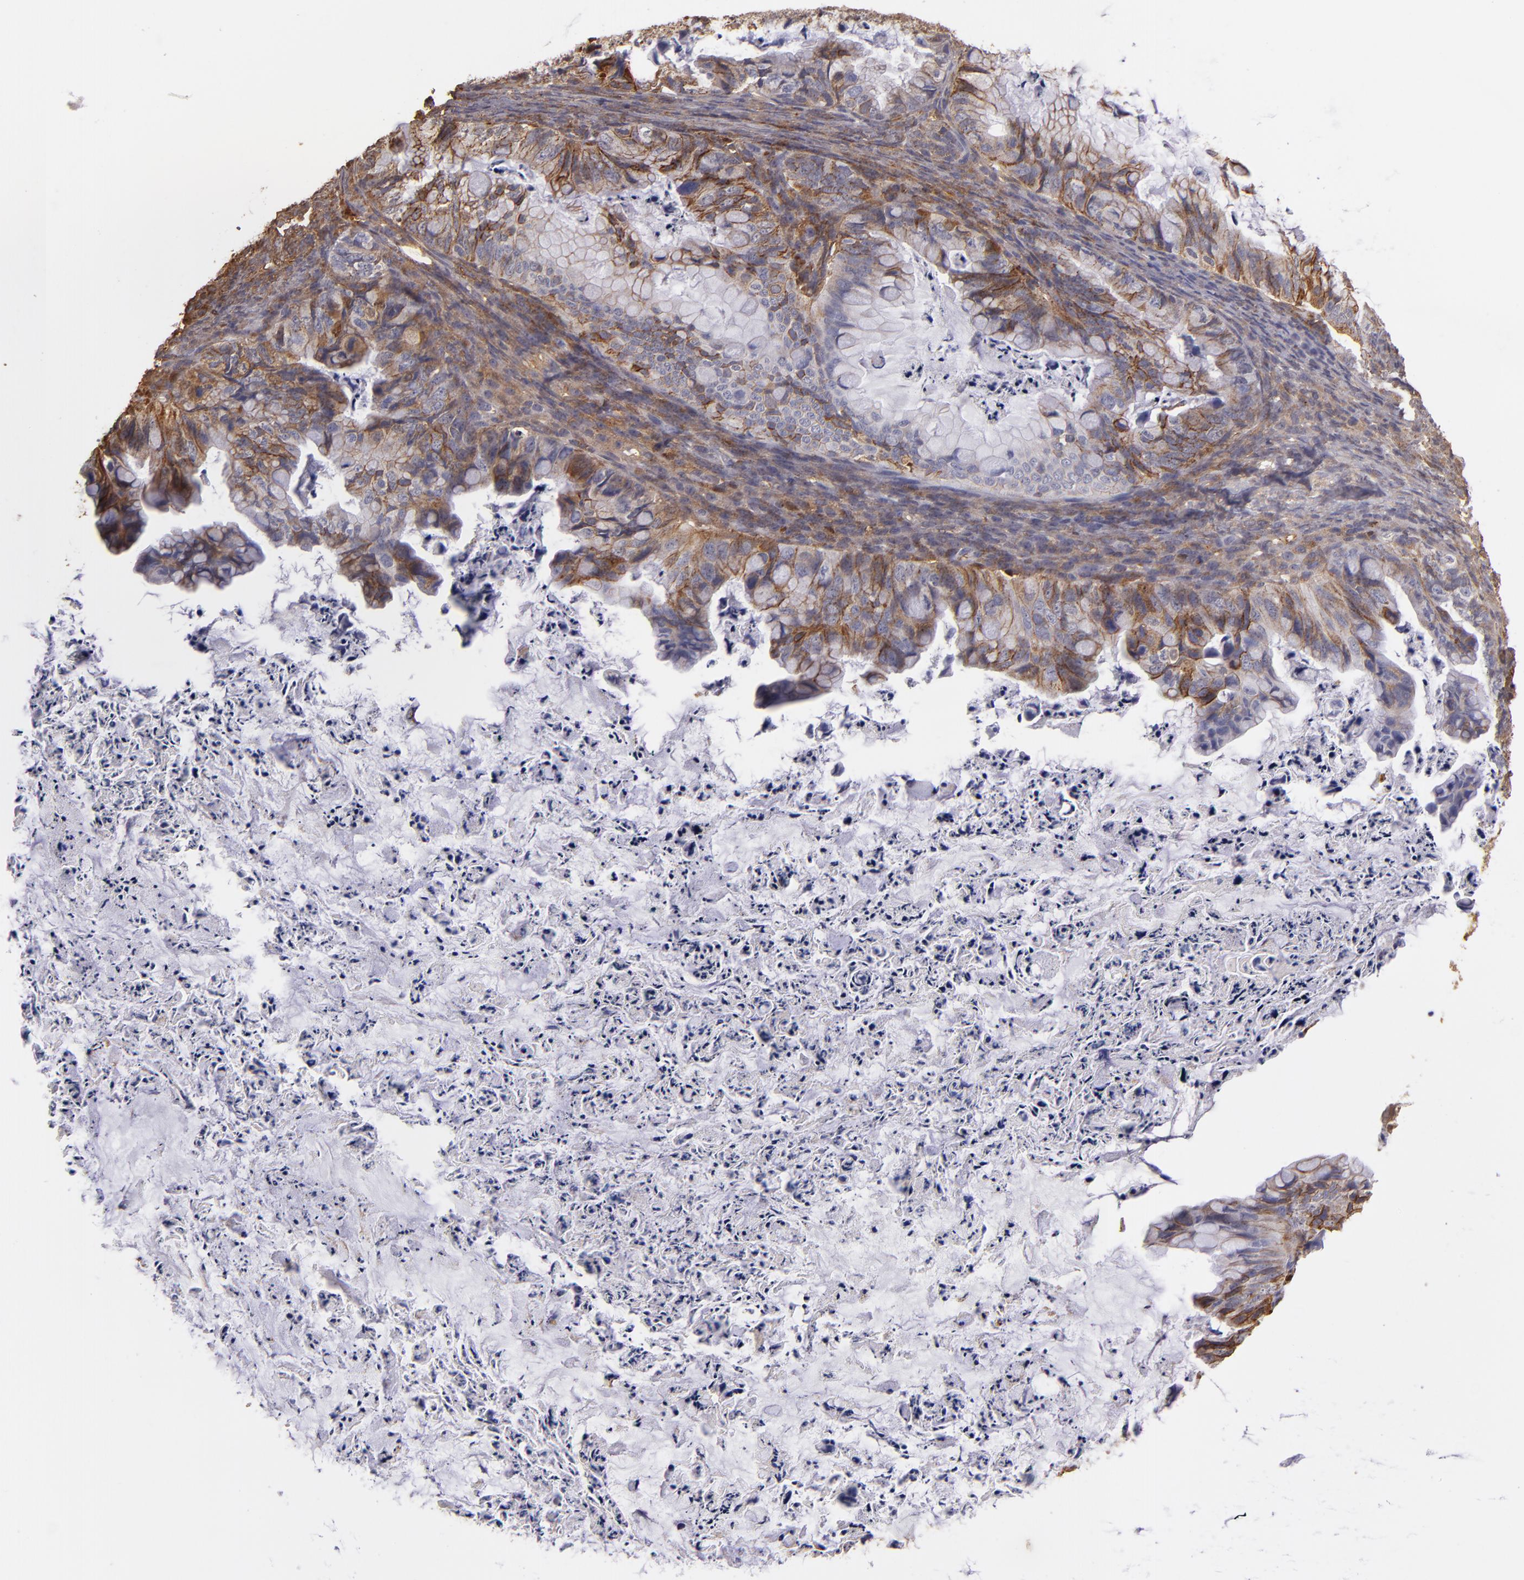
{"staining": {"intensity": "strong", "quantity": ">75%", "location": "cytoplasmic/membranous"}, "tissue": "ovarian cancer", "cell_type": "Tumor cells", "image_type": "cancer", "snomed": [{"axis": "morphology", "description": "Cystadenocarcinoma, mucinous, NOS"}, {"axis": "topography", "description": "Ovary"}], "caption": "Strong cytoplasmic/membranous protein expression is appreciated in about >75% of tumor cells in mucinous cystadenocarcinoma (ovarian).", "gene": "SERPINC1", "patient": {"sex": "female", "age": 36}}